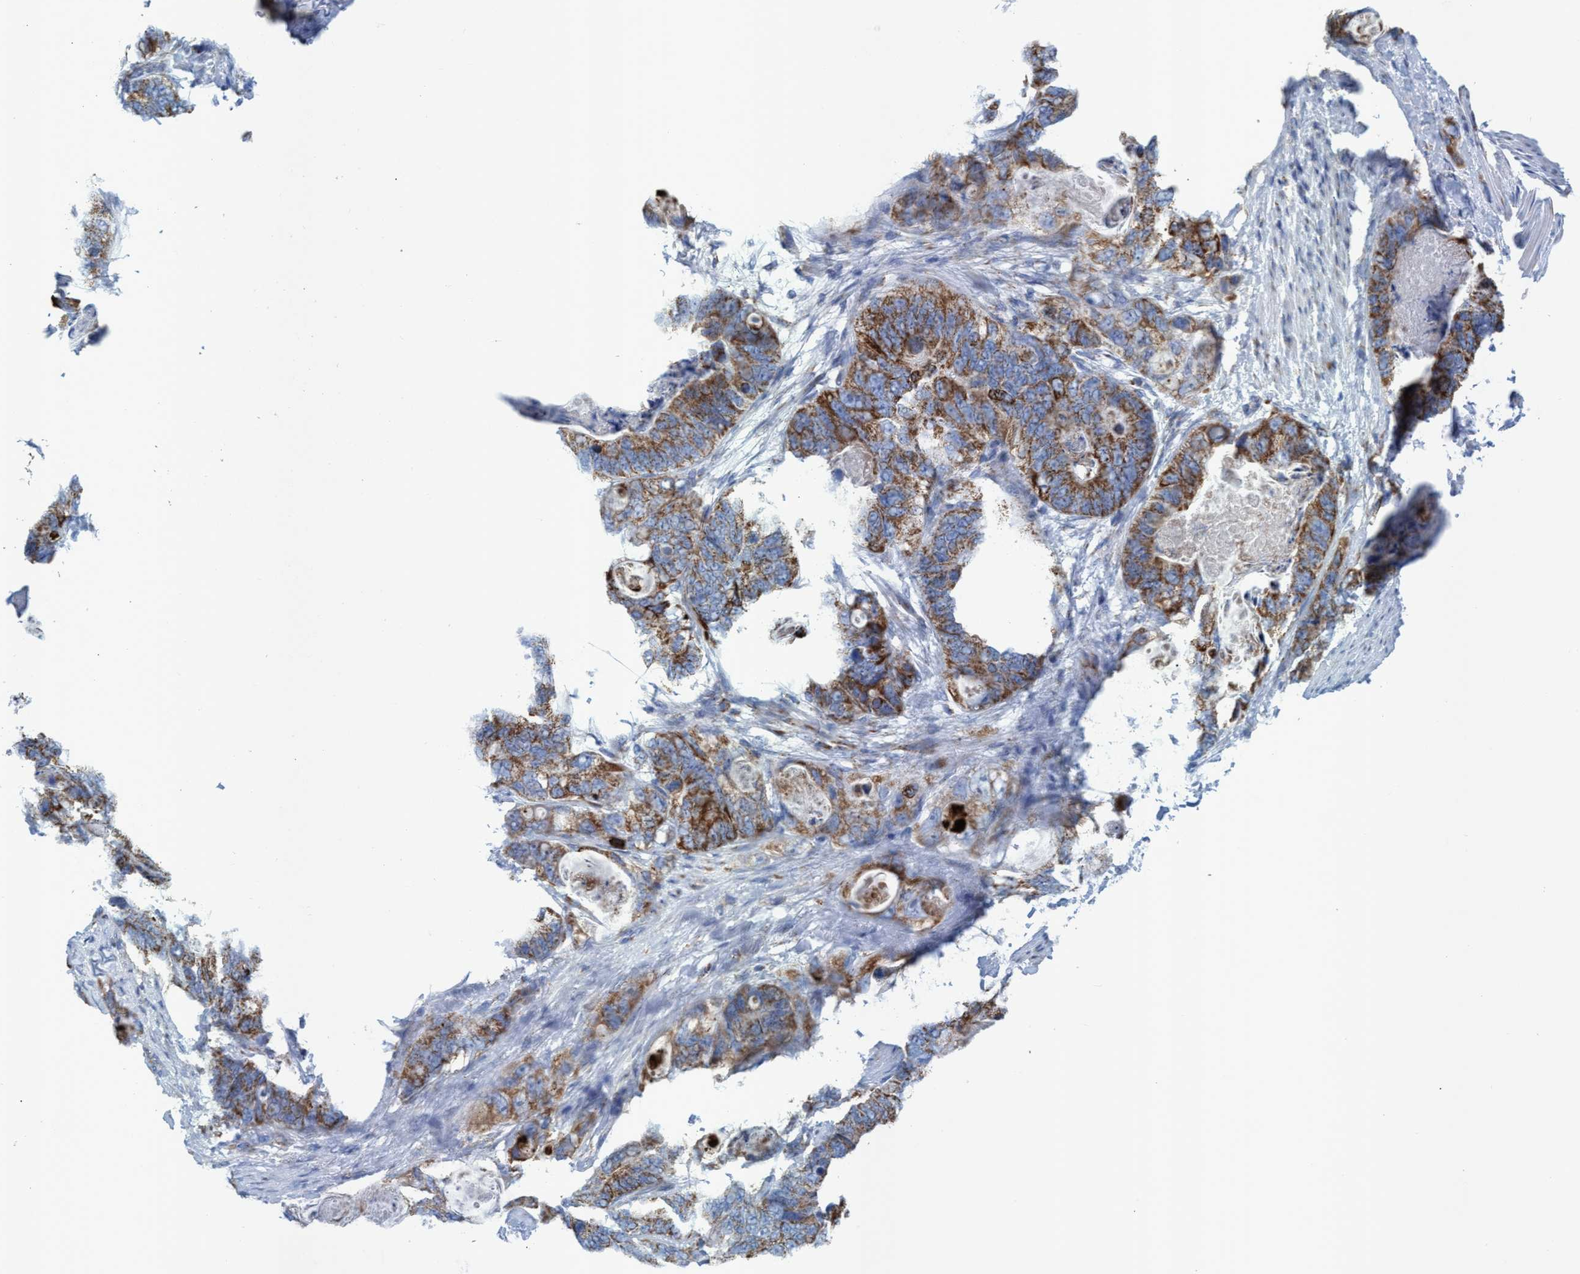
{"staining": {"intensity": "moderate", "quantity": ">75%", "location": "cytoplasmic/membranous"}, "tissue": "stomach cancer", "cell_type": "Tumor cells", "image_type": "cancer", "snomed": [{"axis": "morphology", "description": "Normal tissue, NOS"}, {"axis": "morphology", "description": "Adenocarcinoma, NOS"}, {"axis": "topography", "description": "Stomach"}], "caption": "A brown stain highlights moderate cytoplasmic/membranous expression of a protein in adenocarcinoma (stomach) tumor cells. (DAB (3,3'-diaminobenzidine) IHC, brown staining for protein, blue staining for nuclei).", "gene": "GGA3", "patient": {"sex": "female", "age": 89}}